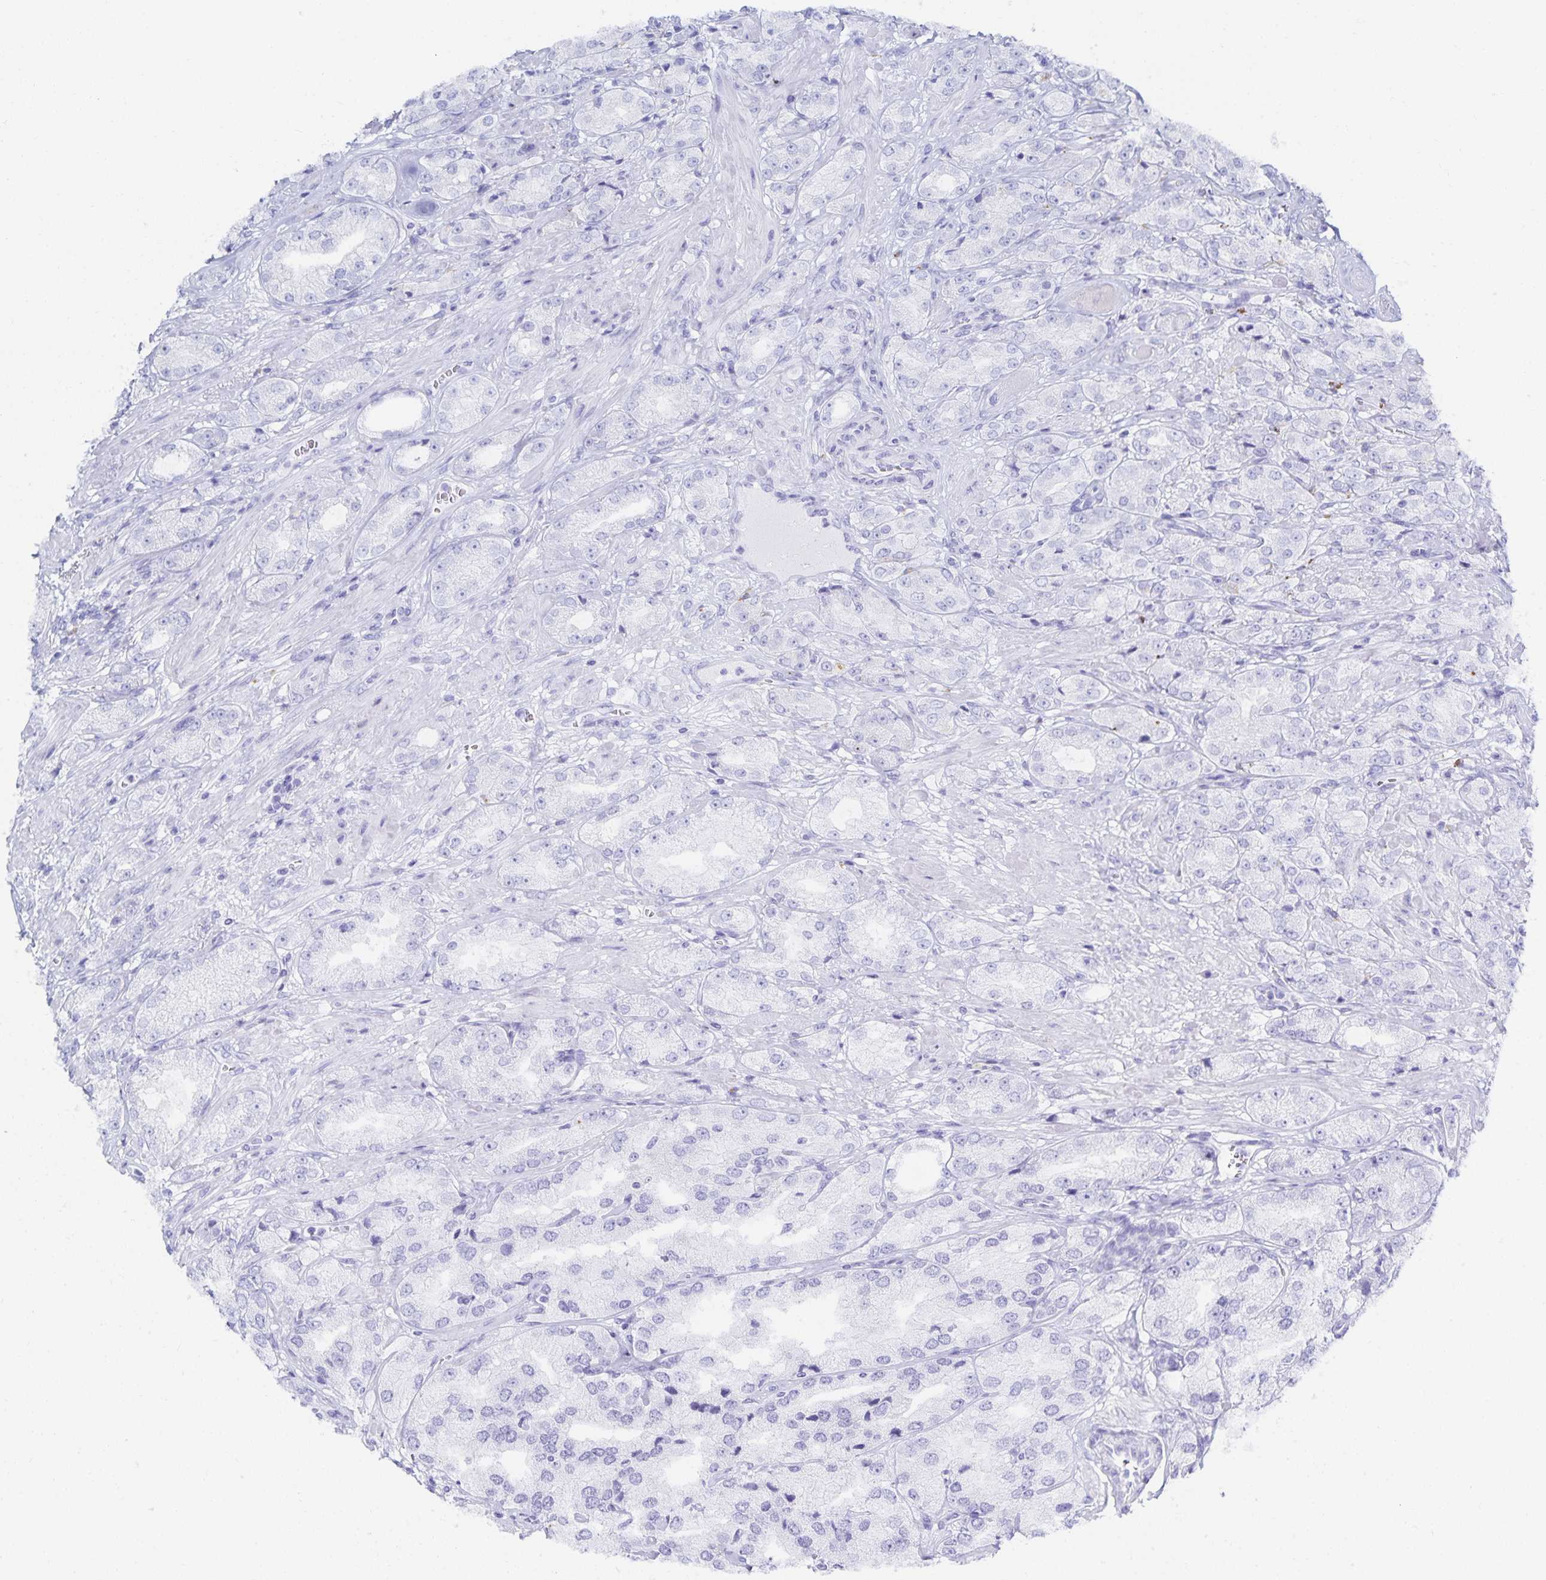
{"staining": {"intensity": "negative", "quantity": "none", "location": "none"}, "tissue": "prostate cancer", "cell_type": "Tumor cells", "image_type": "cancer", "snomed": [{"axis": "morphology", "description": "Adenocarcinoma, High grade"}, {"axis": "topography", "description": "Prostate"}], "caption": "Tumor cells show no significant positivity in prostate cancer.", "gene": "SNTN", "patient": {"sex": "male", "age": 68}}